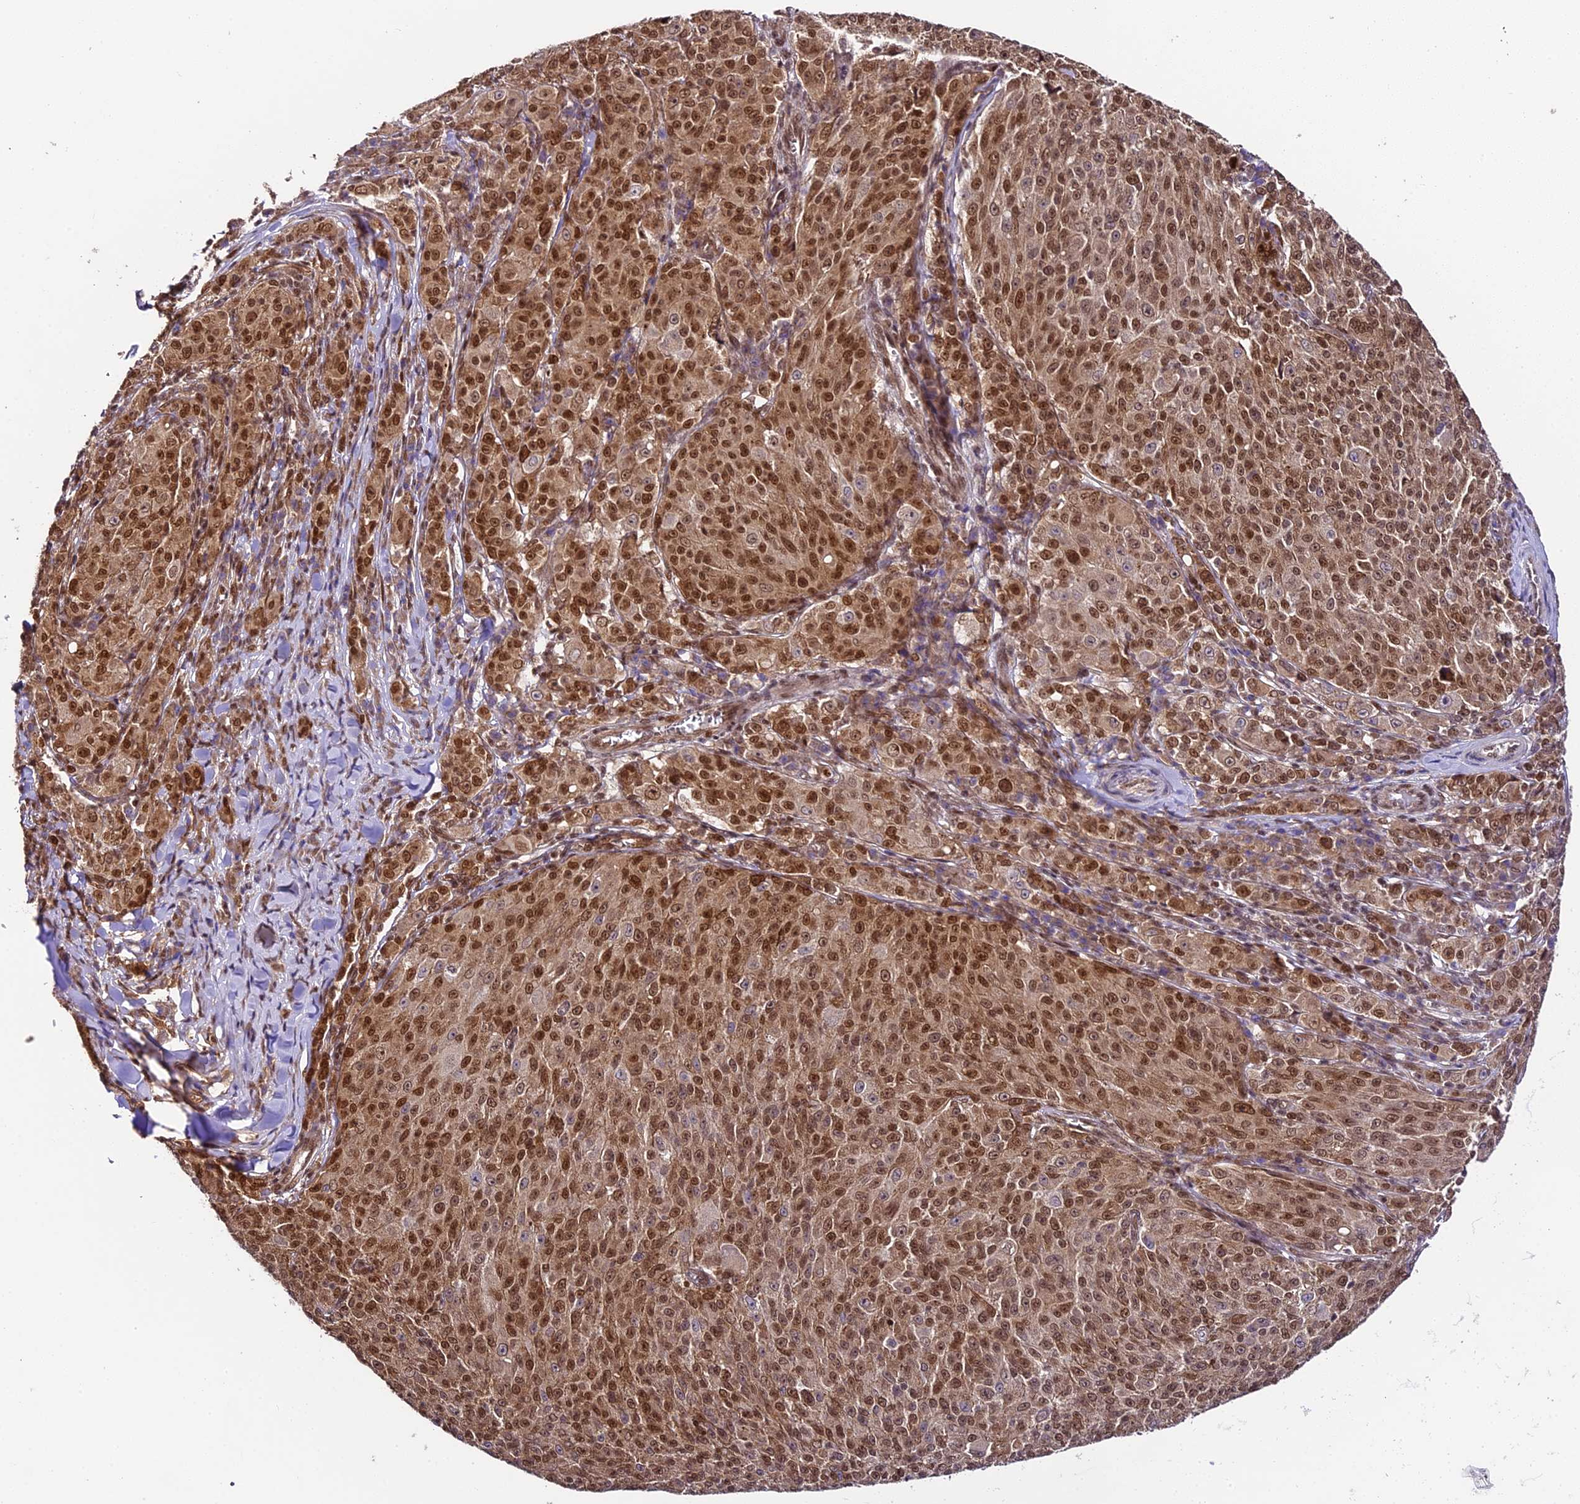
{"staining": {"intensity": "moderate", "quantity": ">75%", "location": "cytoplasmic/membranous,nuclear"}, "tissue": "melanoma", "cell_type": "Tumor cells", "image_type": "cancer", "snomed": [{"axis": "morphology", "description": "Malignant melanoma, NOS"}, {"axis": "topography", "description": "Skin"}], "caption": "A high-resolution micrograph shows immunohistochemistry (IHC) staining of melanoma, which reveals moderate cytoplasmic/membranous and nuclear positivity in about >75% of tumor cells.", "gene": "TRIM22", "patient": {"sex": "female", "age": 52}}